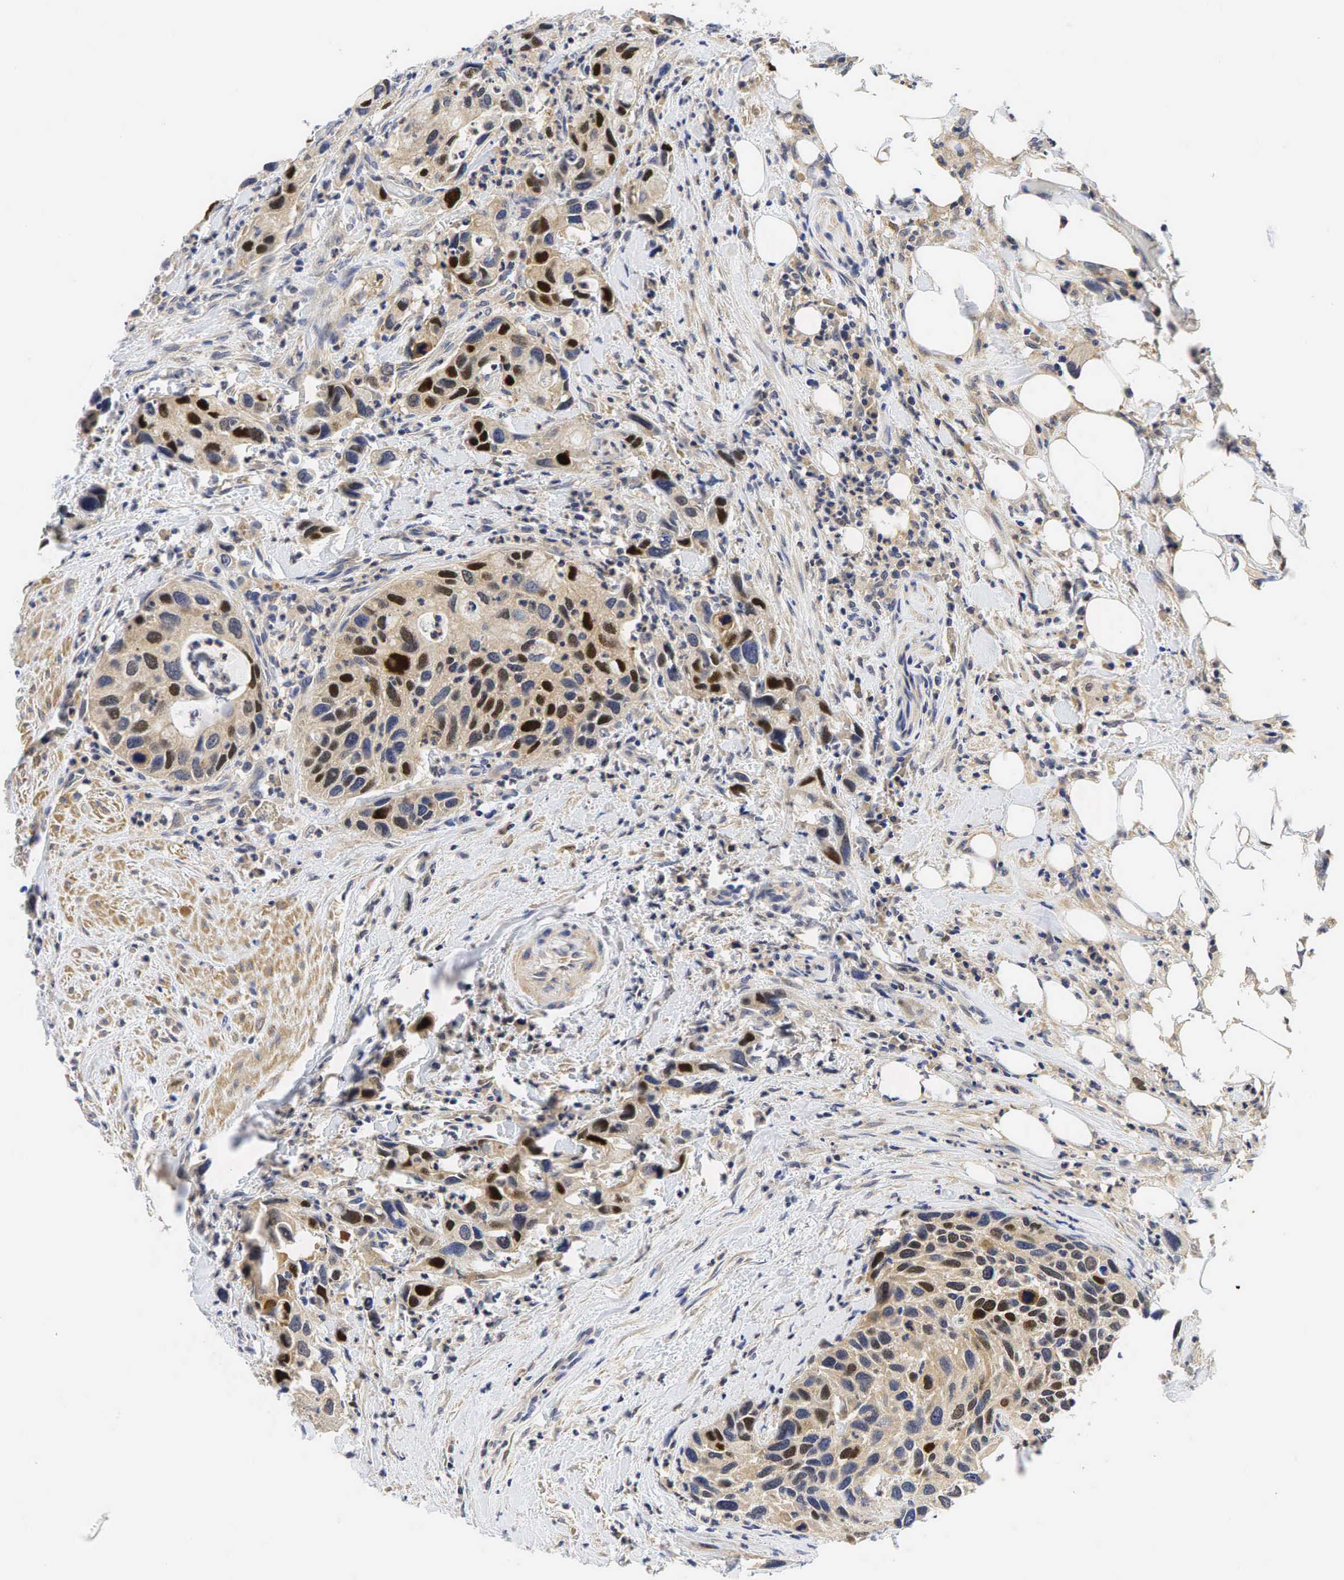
{"staining": {"intensity": "strong", "quantity": "25%-75%", "location": "nuclear"}, "tissue": "urothelial cancer", "cell_type": "Tumor cells", "image_type": "cancer", "snomed": [{"axis": "morphology", "description": "Urothelial carcinoma, High grade"}, {"axis": "topography", "description": "Urinary bladder"}], "caption": "High-grade urothelial carcinoma stained for a protein displays strong nuclear positivity in tumor cells.", "gene": "CCND1", "patient": {"sex": "male", "age": 66}}